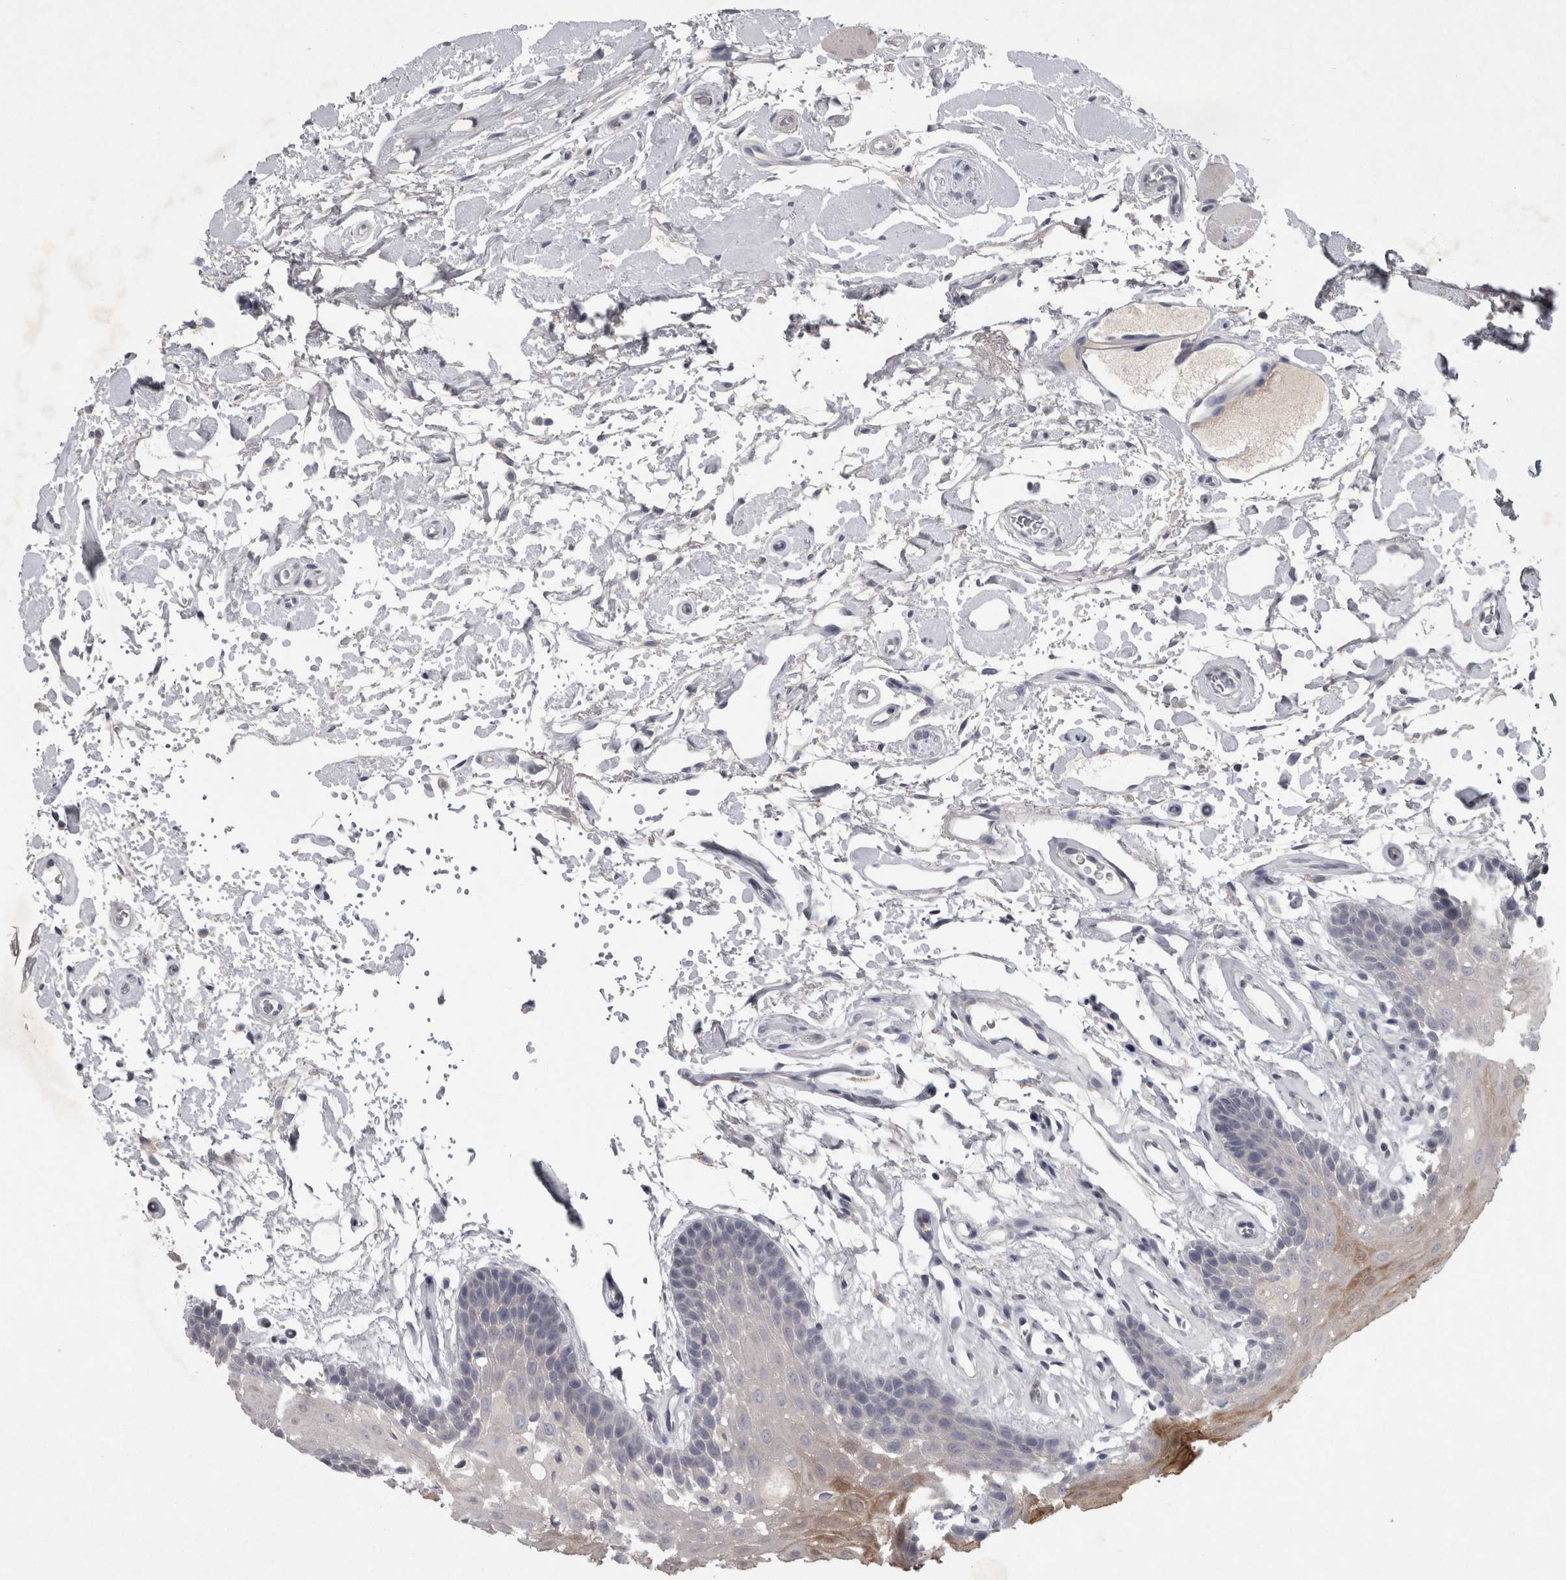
{"staining": {"intensity": "weak", "quantity": "<25%", "location": "cytoplasmic/membranous"}, "tissue": "oral mucosa", "cell_type": "Squamous epithelial cells", "image_type": "normal", "snomed": [{"axis": "morphology", "description": "Normal tissue, NOS"}, {"axis": "topography", "description": "Oral tissue"}], "caption": "Protein analysis of unremarkable oral mucosa demonstrates no significant staining in squamous epithelial cells.", "gene": "ENPP7", "patient": {"sex": "male", "age": 62}}